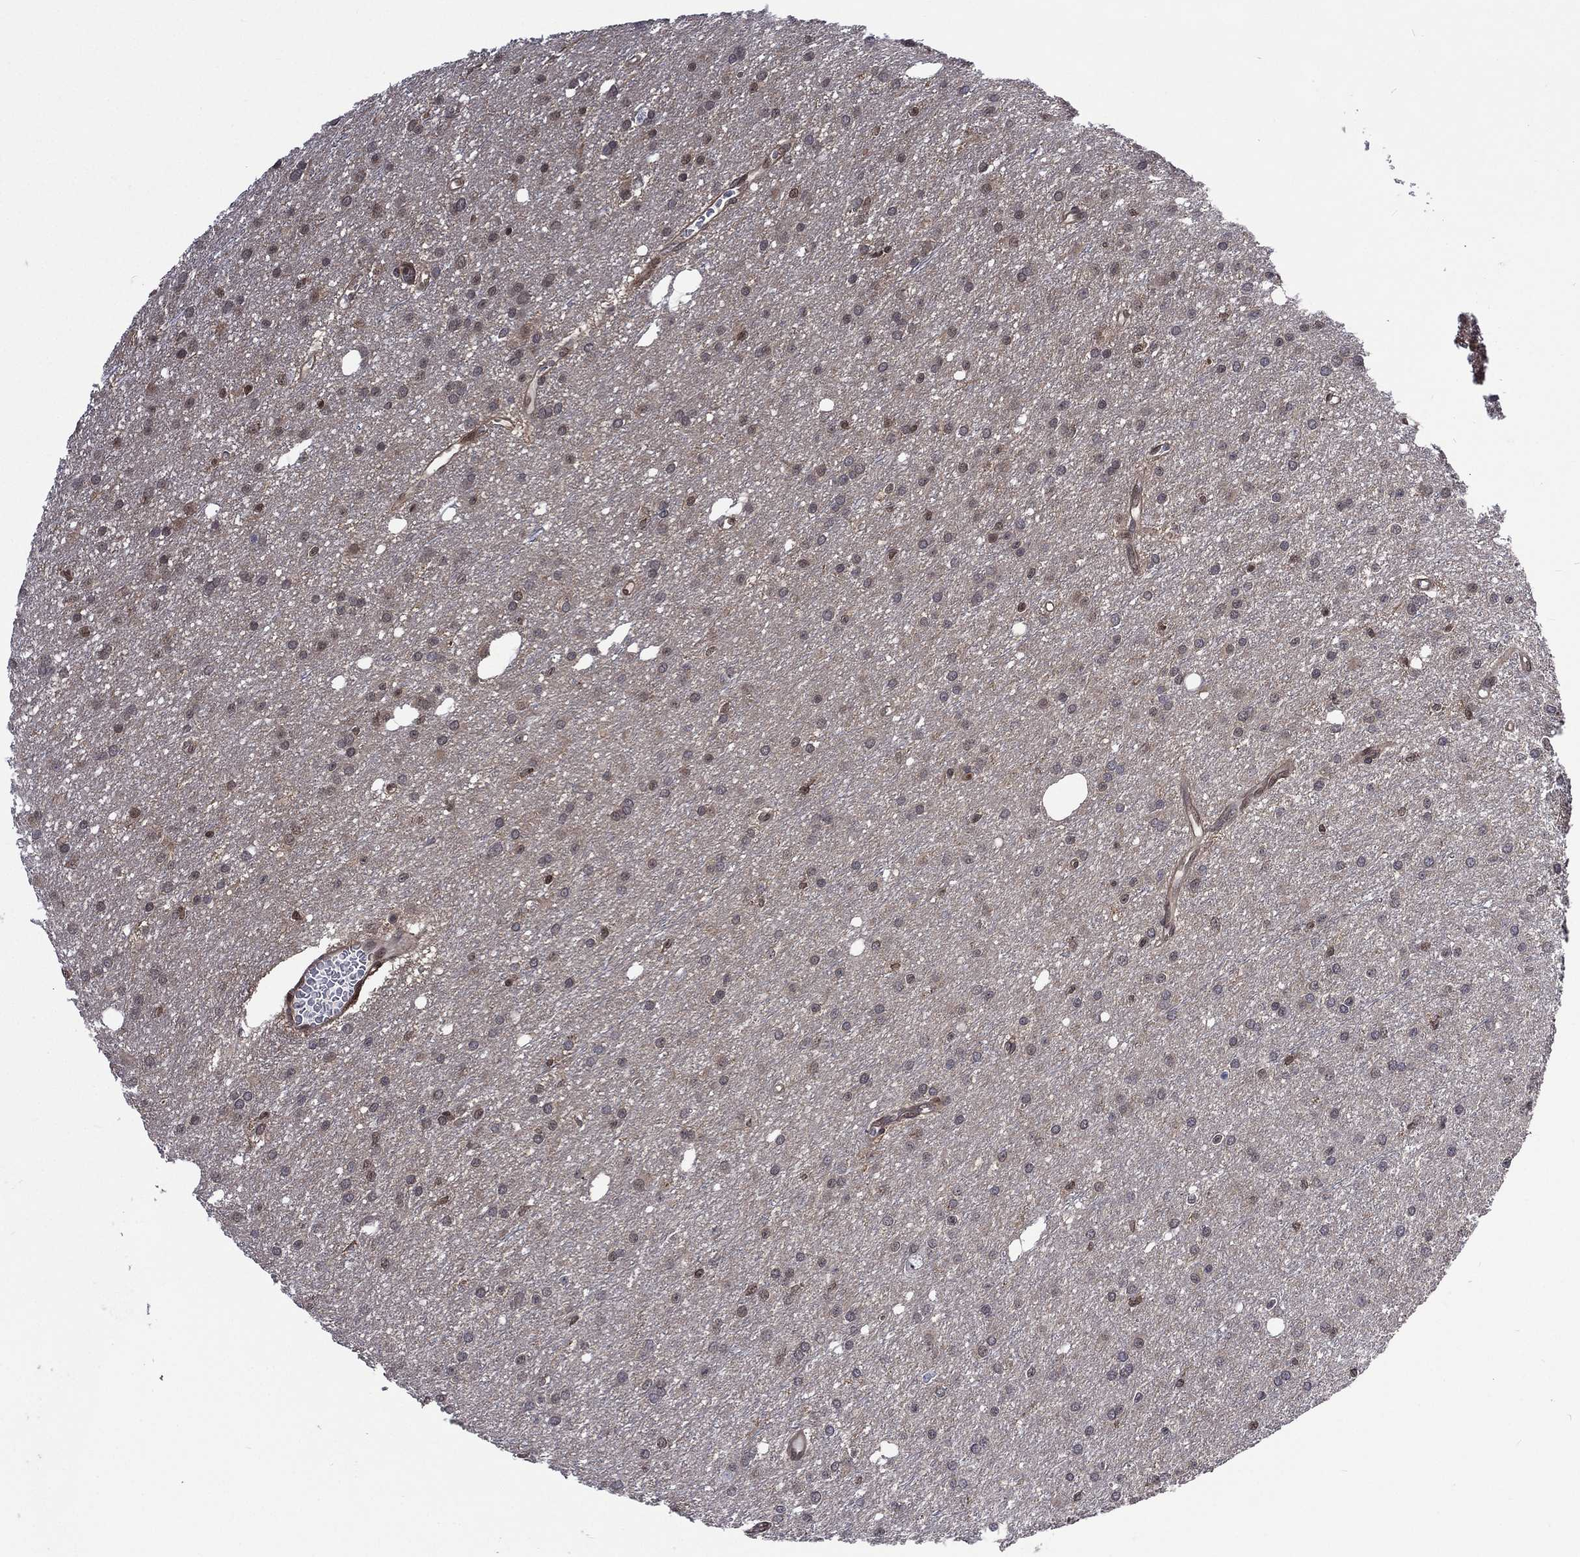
{"staining": {"intensity": "moderate", "quantity": "<25%", "location": "nuclear"}, "tissue": "glioma", "cell_type": "Tumor cells", "image_type": "cancer", "snomed": [{"axis": "morphology", "description": "Glioma, malignant, Low grade"}, {"axis": "topography", "description": "Brain"}], "caption": "A brown stain highlights moderate nuclear positivity of a protein in human glioma tumor cells.", "gene": "MTAP", "patient": {"sex": "male", "age": 27}}